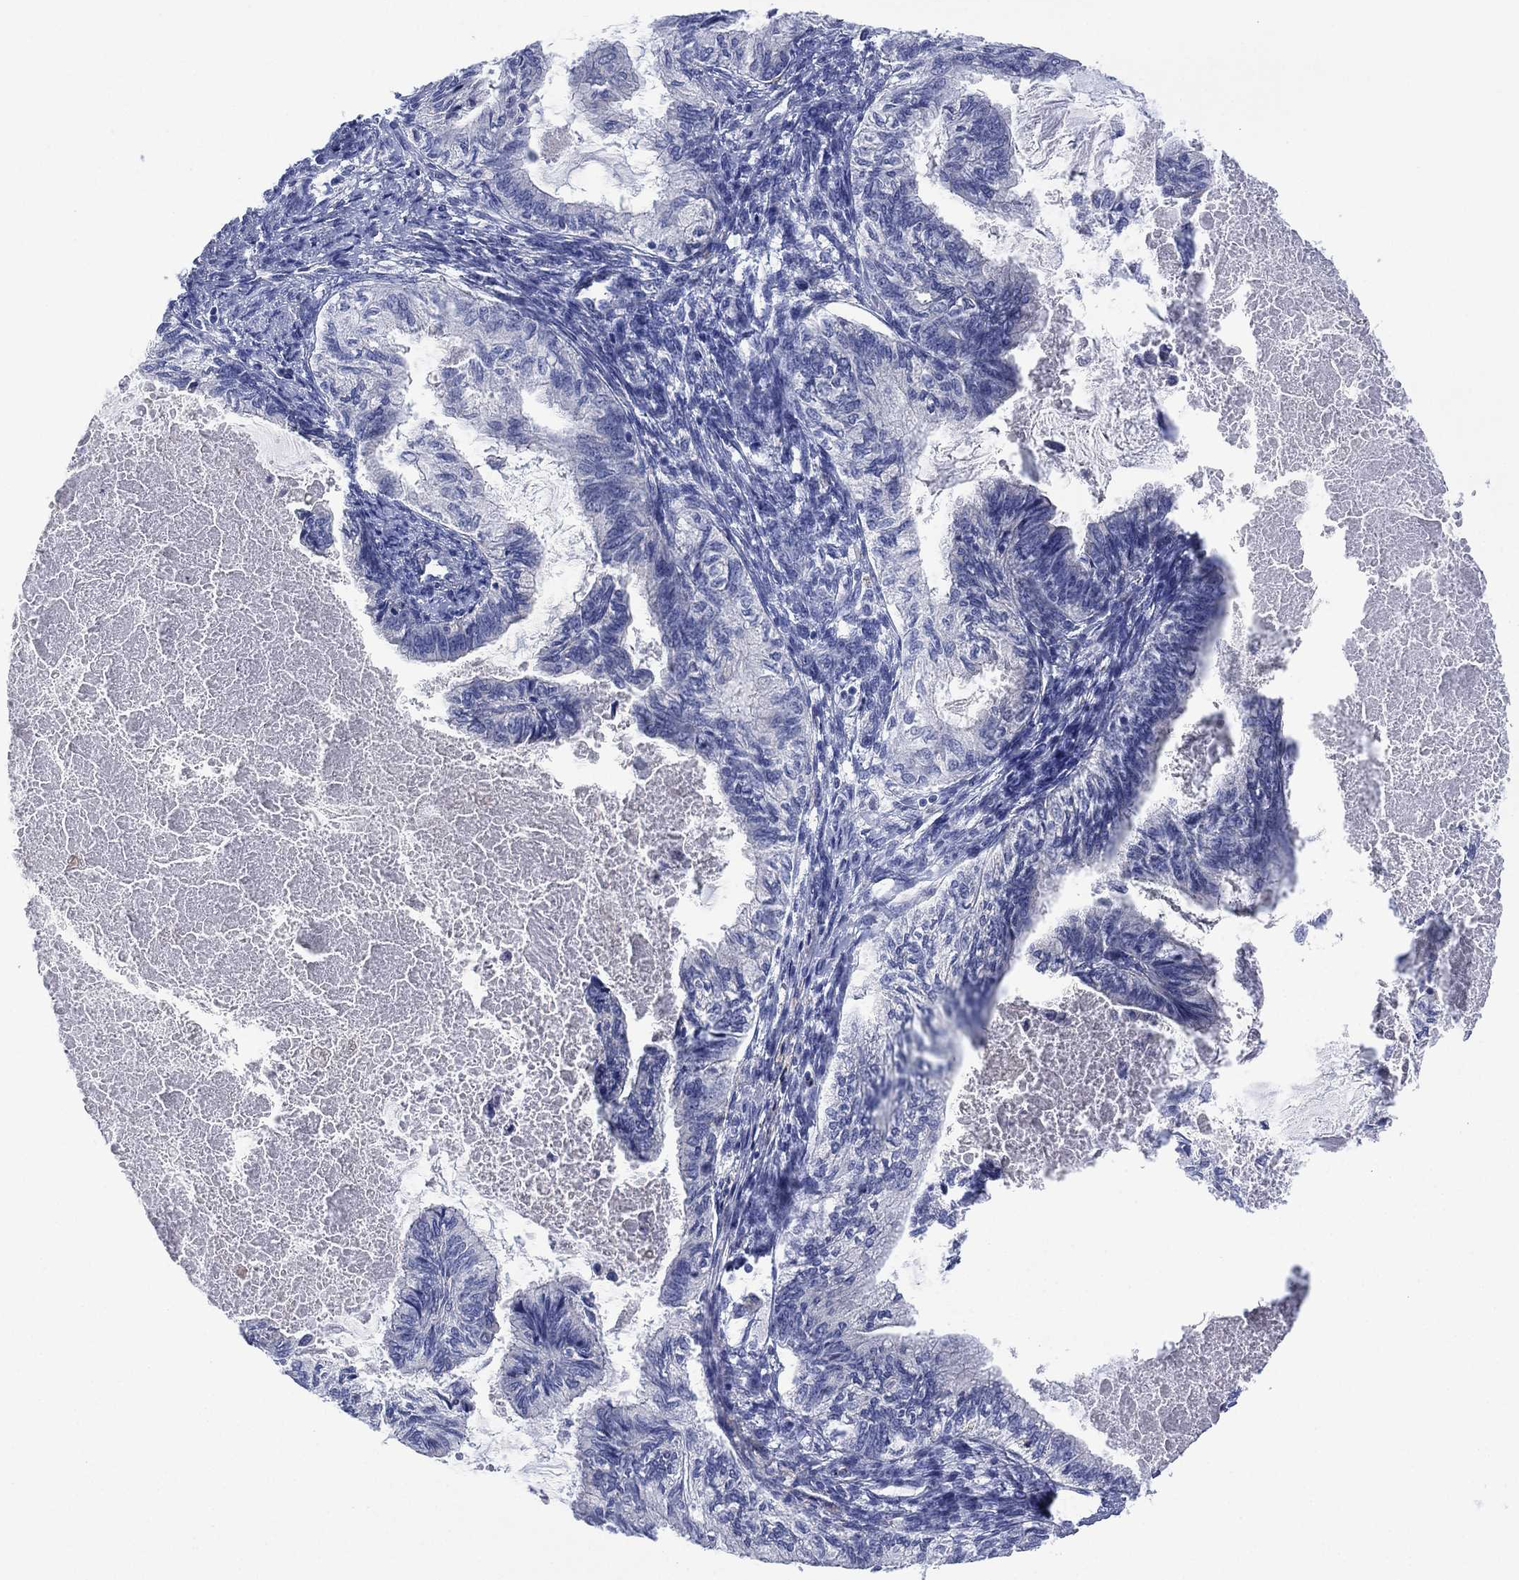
{"staining": {"intensity": "negative", "quantity": "none", "location": "none"}, "tissue": "endometrial cancer", "cell_type": "Tumor cells", "image_type": "cancer", "snomed": [{"axis": "morphology", "description": "Adenocarcinoma, NOS"}, {"axis": "topography", "description": "Endometrium"}], "caption": "Immunohistochemistry image of human adenocarcinoma (endometrial) stained for a protein (brown), which reveals no staining in tumor cells.", "gene": "CHRNA3", "patient": {"sex": "female", "age": 86}}